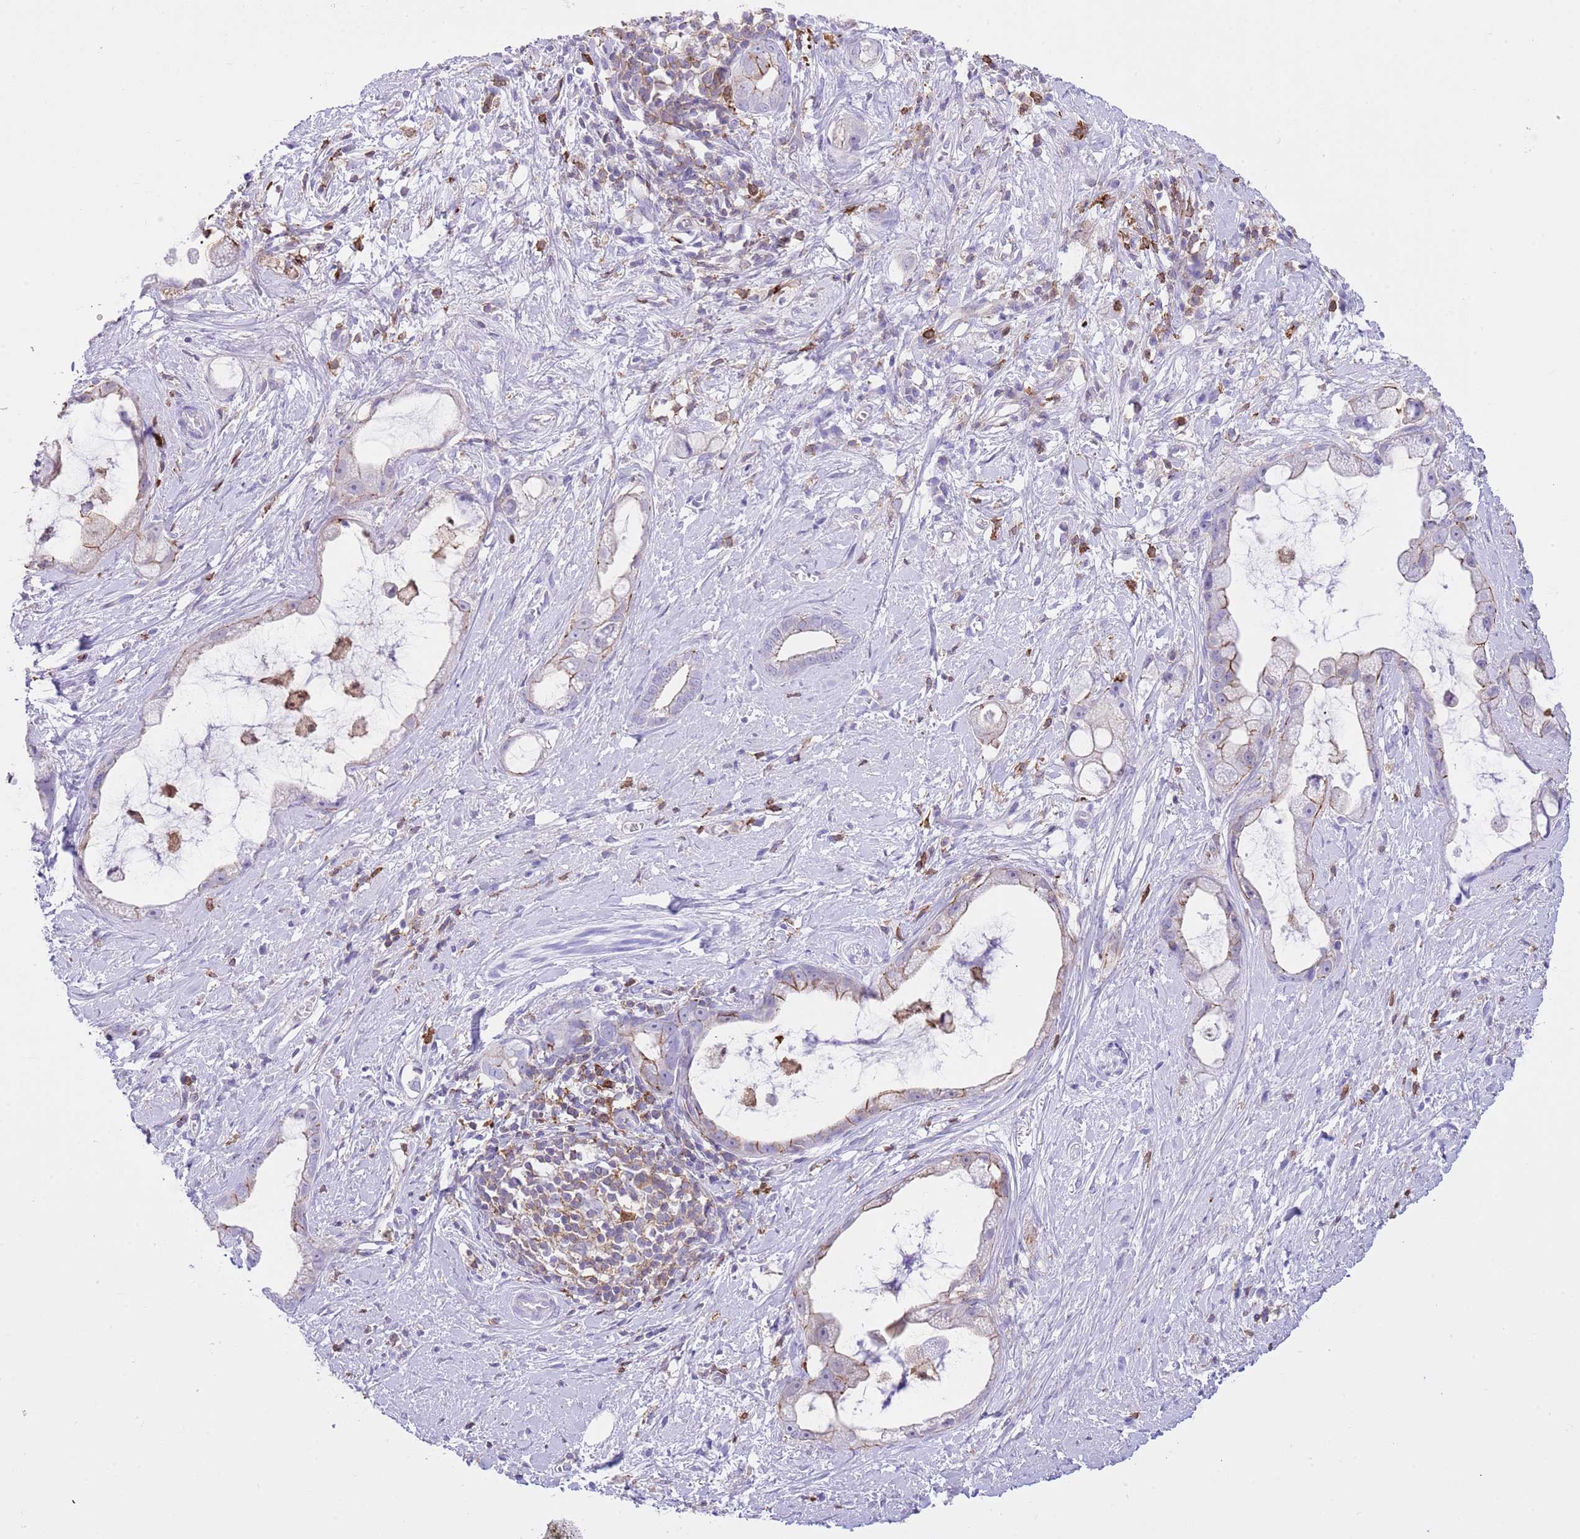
{"staining": {"intensity": "moderate", "quantity": "<25%", "location": "cytoplasmic/membranous"}, "tissue": "stomach cancer", "cell_type": "Tumor cells", "image_type": "cancer", "snomed": [{"axis": "morphology", "description": "Adenocarcinoma, NOS"}, {"axis": "topography", "description": "Stomach"}], "caption": "The immunohistochemical stain labels moderate cytoplasmic/membranous expression in tumor cells of adenocarcinoma (stomach) tissue. Immunohistochemistry stains the protein of interest in brown and the nuclei are stained blue.", "gene": "EFHD2", "patient": {"sex": "male", "age": 55}}